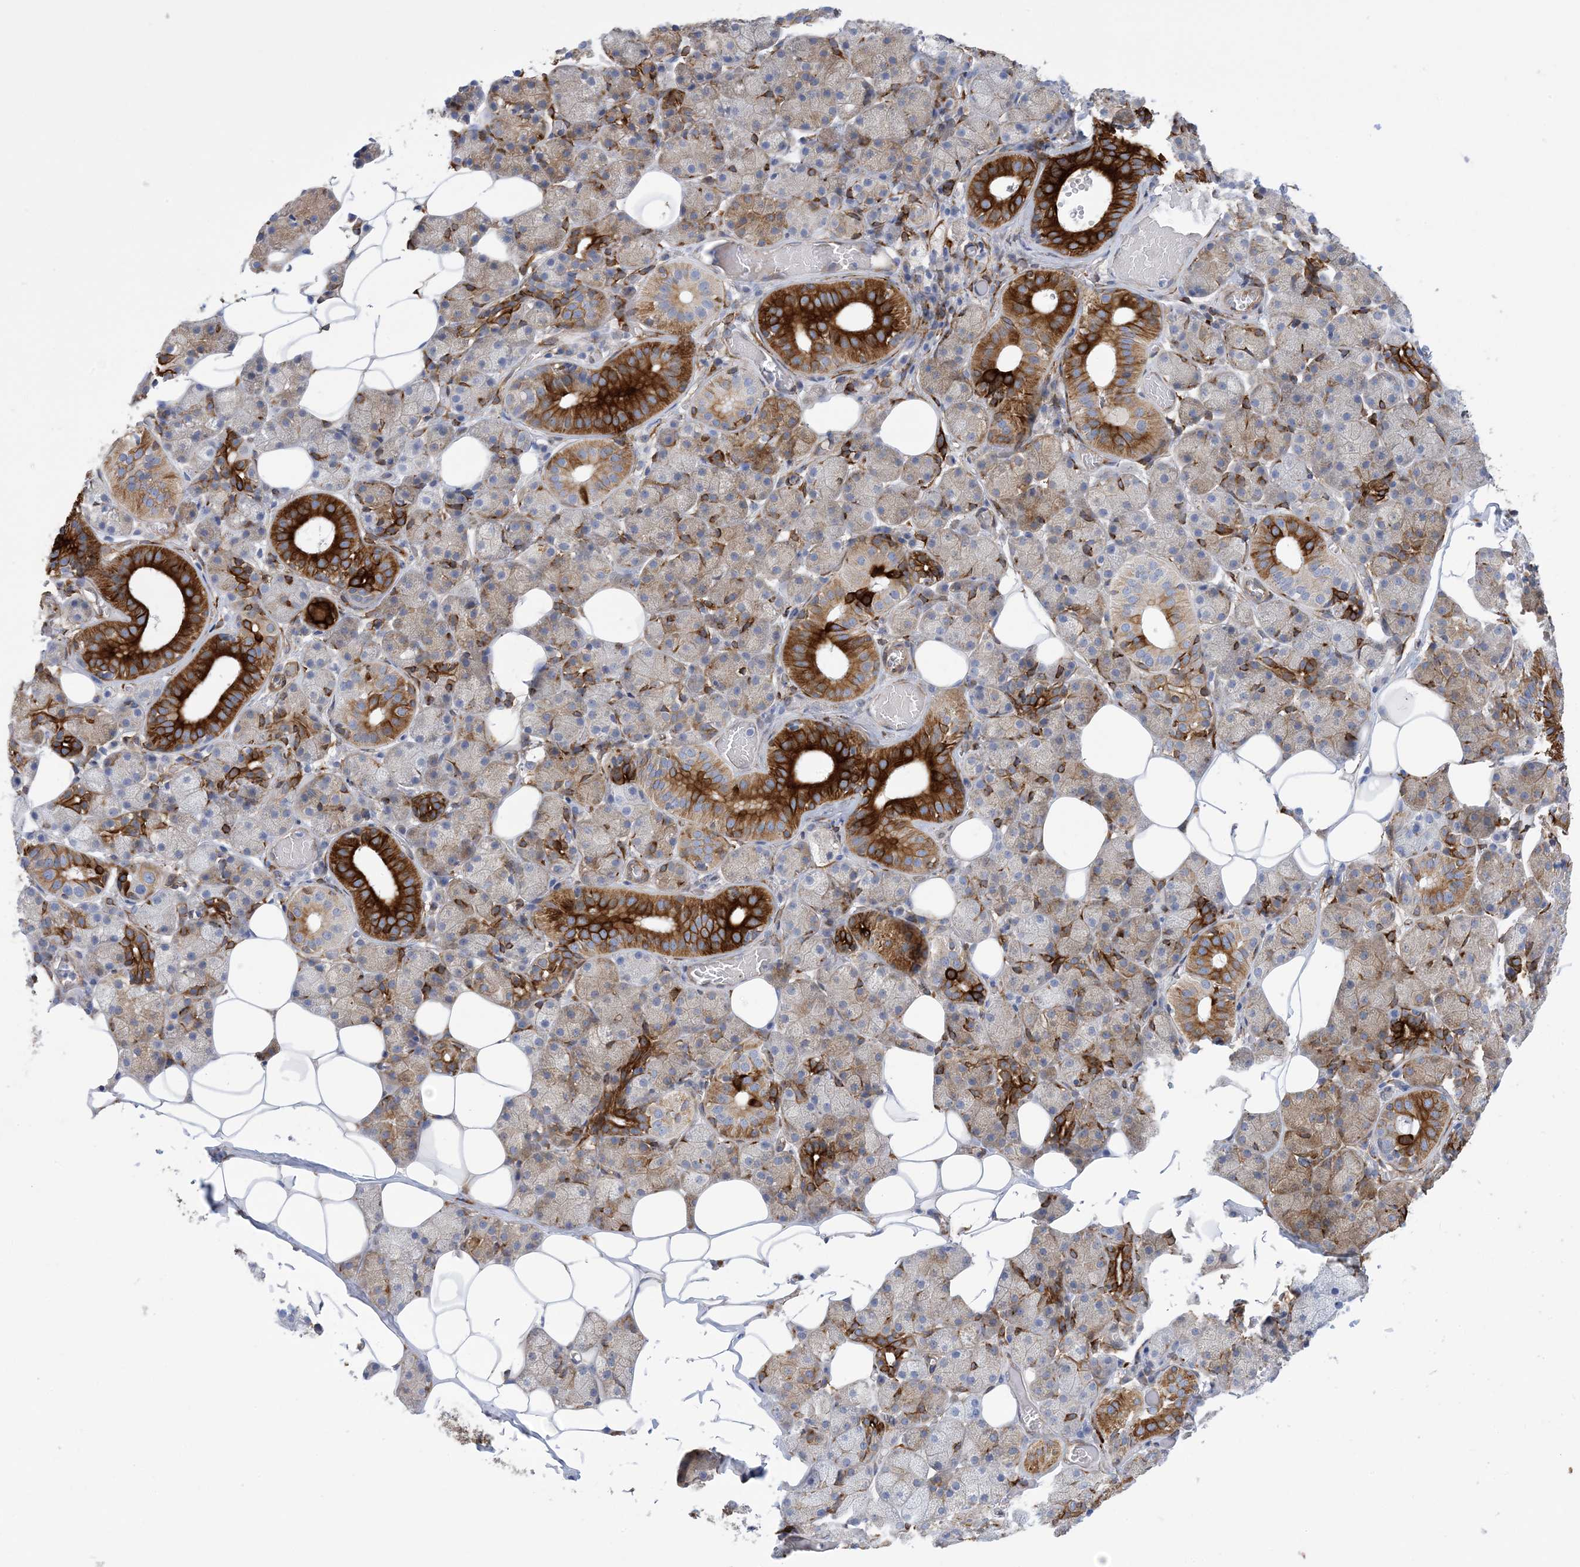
{"staining": {"intensity": "strong", "quantity": "25%-75%", "location": "cytoplasmic/membranous"}, "tissue": "salivary gland", "cell_type": "Glandular cells", "image_type": "normal", "snomed": [{"axis": "morphology", "description": "Normal tissue, NOS"}, {"axis": "topography", "description": "Salivary gland"}], "caption": "Salivary gland stained for a protein (brown) demonstrates strong cytoplasmic/membranous positive staining in about 25%-75% of glandular cells.", "gene": "RBMS3", "patient": {"sex": "female", "age": 33}}